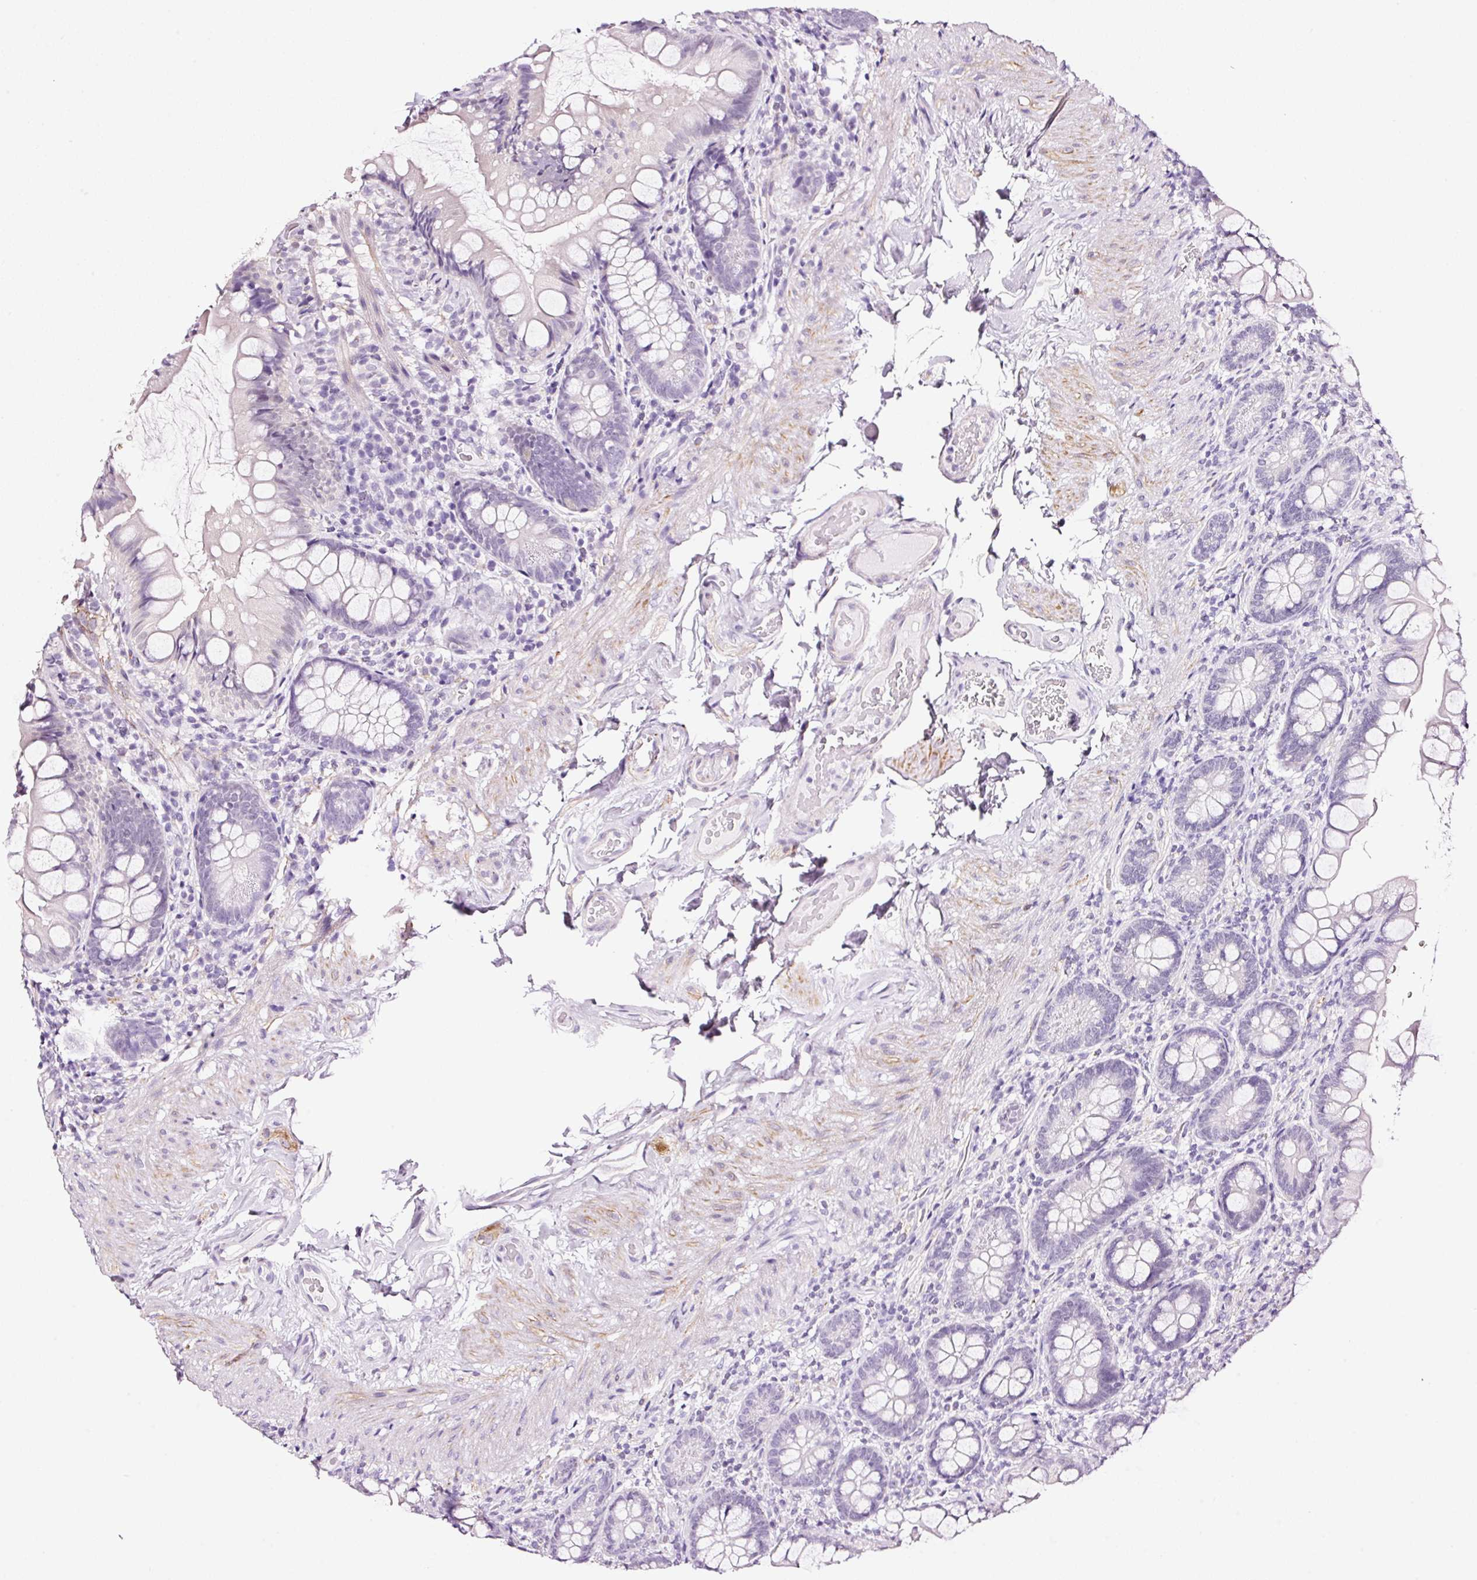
{"staining": {"intensity": "negative", "quantity": "none", "location": "none"}, "tissue": "small intestine", "cell_type": "Glandular cells", "image_type": "normal", "snomed": [{"axis": "morphology", "description": "Normal tissue, NOS"}, {"axis": "topography", "description": "Small intestine"}], "caption": "Micrograph shows no protein expression in glandular cells of benign small intestine. The staining is performed using DAB brown chromogen with nuclei counter-stained in using hematoxylin.", "gene": "RTF2", "patient": {"sex": "male", "age": 70}}